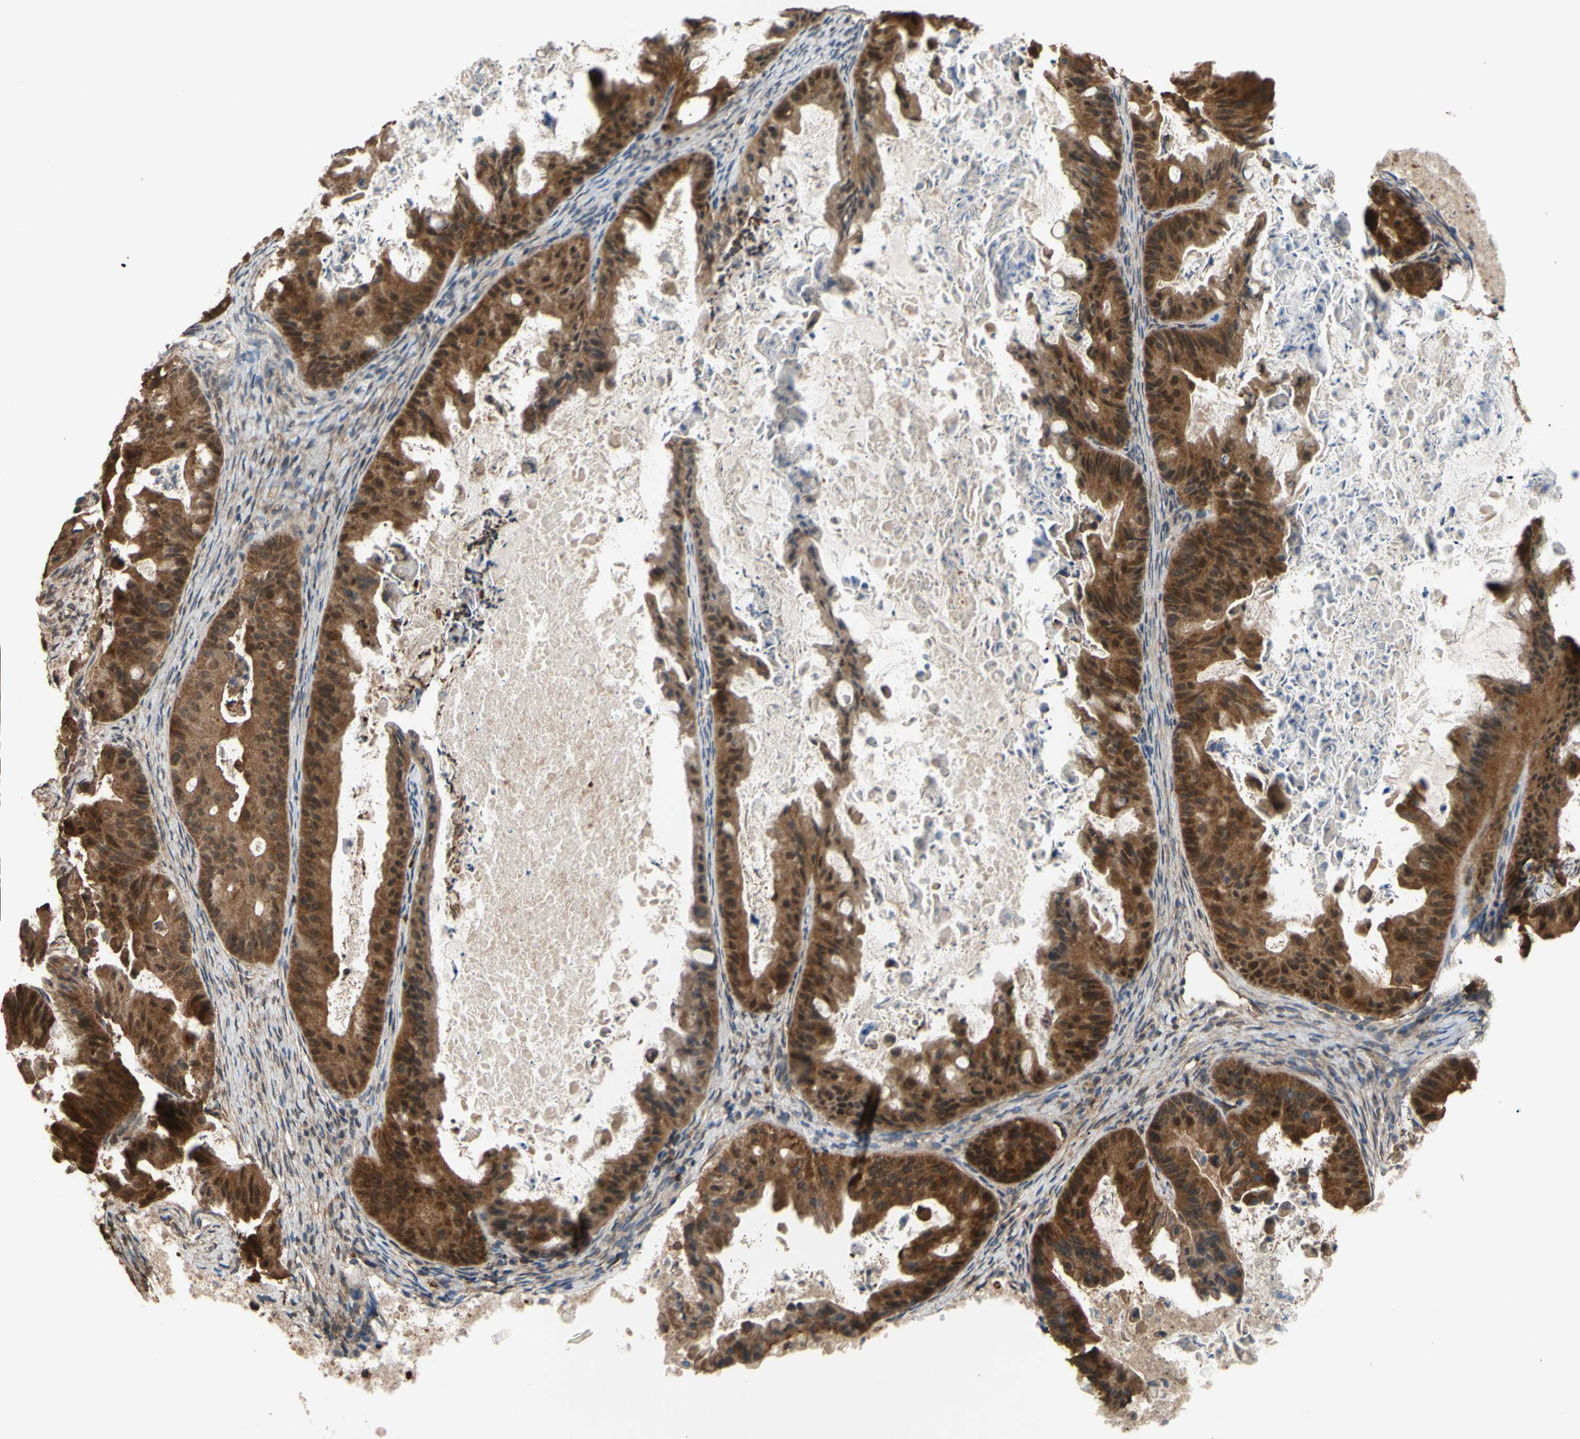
{"staining": {"intensity": "strong", "quantity": ">75%", "location": "cytoplasmic/membranous"}, "tissue": "ovarian cancer", "cell_type": "Tumor cells", "image_type": "cancer", "snomed": [{"axis": "morphology", "description": "Cystadenocarcinoma, mucinous, NOS"}, {"axis": "topography", "description": "Ovary"}], "caption": "The histopathology image shows a brown stain indicating the presence of a protein in the cytoplasmic/membranous of tumor cells in ovarian cancer.", "gene": "CTTN", "patient": {"sex": "female", "age": 37}}